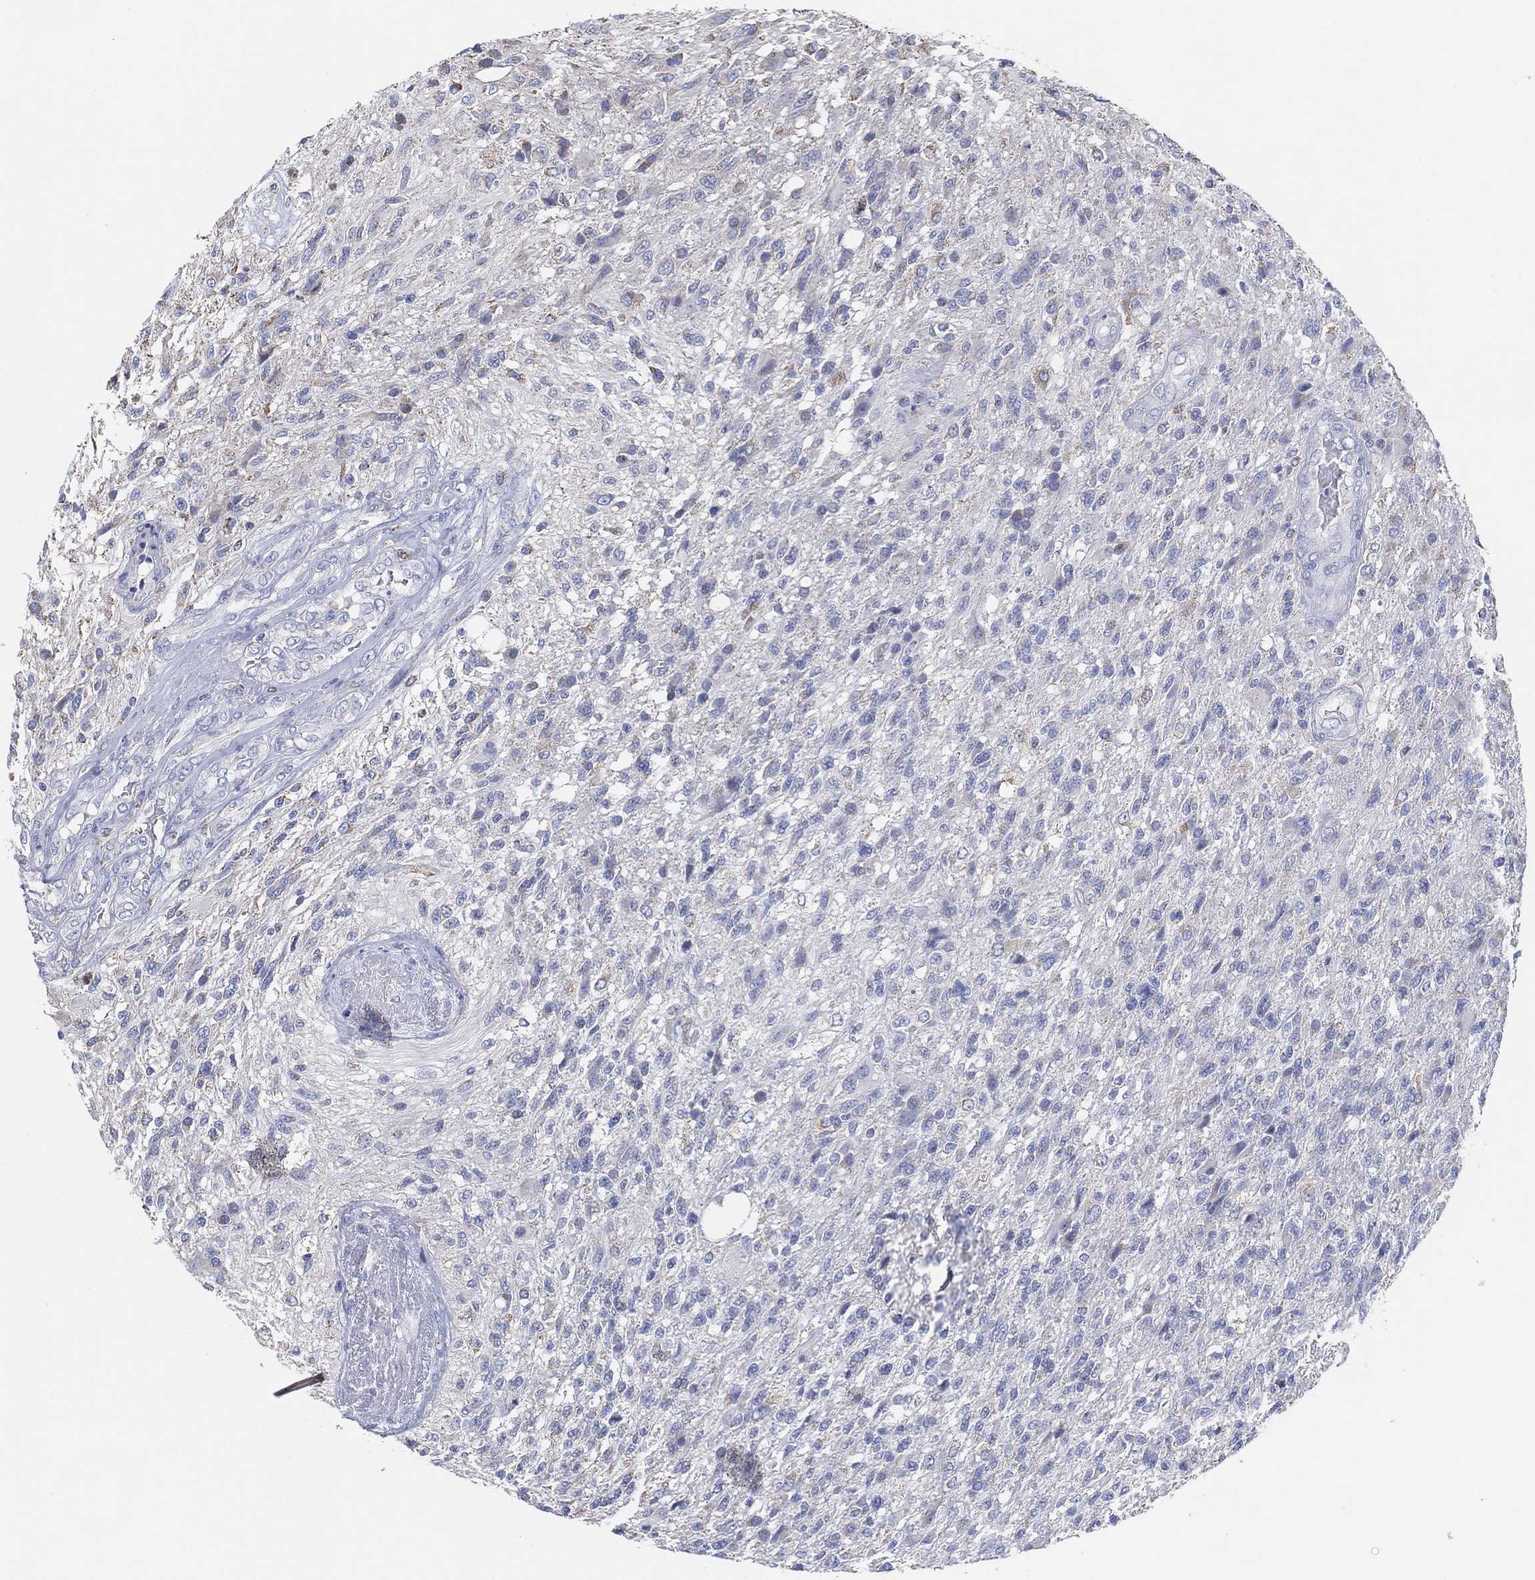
{"staining": {"intensity": "negative", "quantity": "none", "location": "none"}, "tissue": "glioma", "cell_type": "Tumor cells", "image_type": "cancer", "snomed": [{"axis": "morphology", "description": "Glioma, malignant, High grade"}, {"axis": "topography", "description": "Brain"}], "caption": "A histopathology image of glioma stained for a protein shows no brown staining in tumor cells.", "gene": "CFTR", "patient": {"sex": "male", "age": 56}}